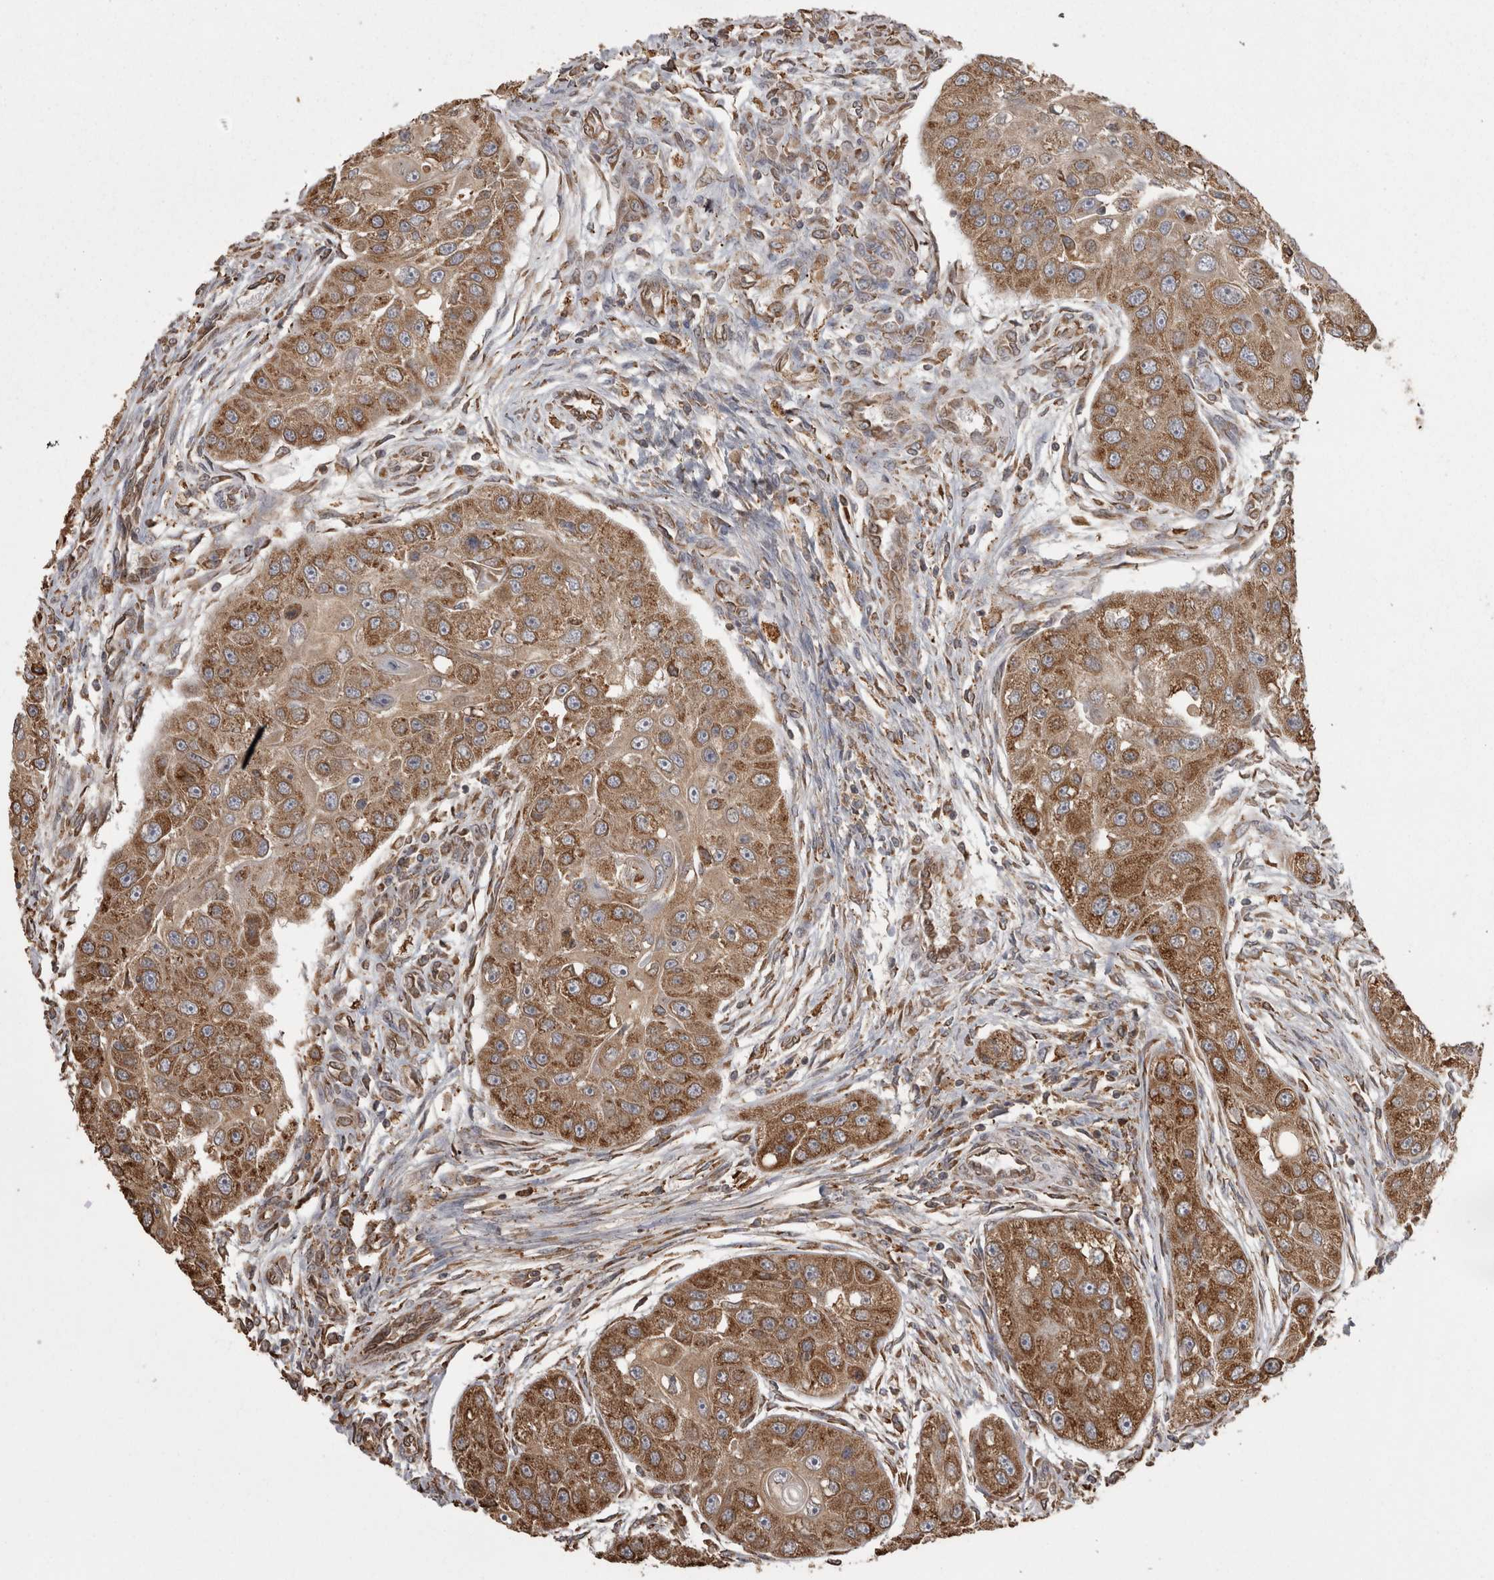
{"staining": {"intensity": "moderate", "quantity": ">75%", "location": "cytoplasmic/membranous"}, "tissue": "head and neck cancer", "cell_type": "Tumor cells", "image_type": "cancer", "snomed": [{"axis": "morphology", "description": "Normal tissue, NOS"}, {"axis": "morphology", "description": "Squamous cell carcinoma, NOS"}, {"axis": "topography", "description": "Skeletal muscle"}, {"axis": "topography", "description": "Head-Neck"}], "caption": "Immunohistochemistry (IHC) histopathology image of human head and neck cancer (squamous cell carcinoma) stained for a protein (brown), which demonstrates medium levels of moderate cytoplasmic/membranous expression in approximately >75% of tumor cells.", "gene": "PON2", "patient": {"sex": "male", "age": 51}}